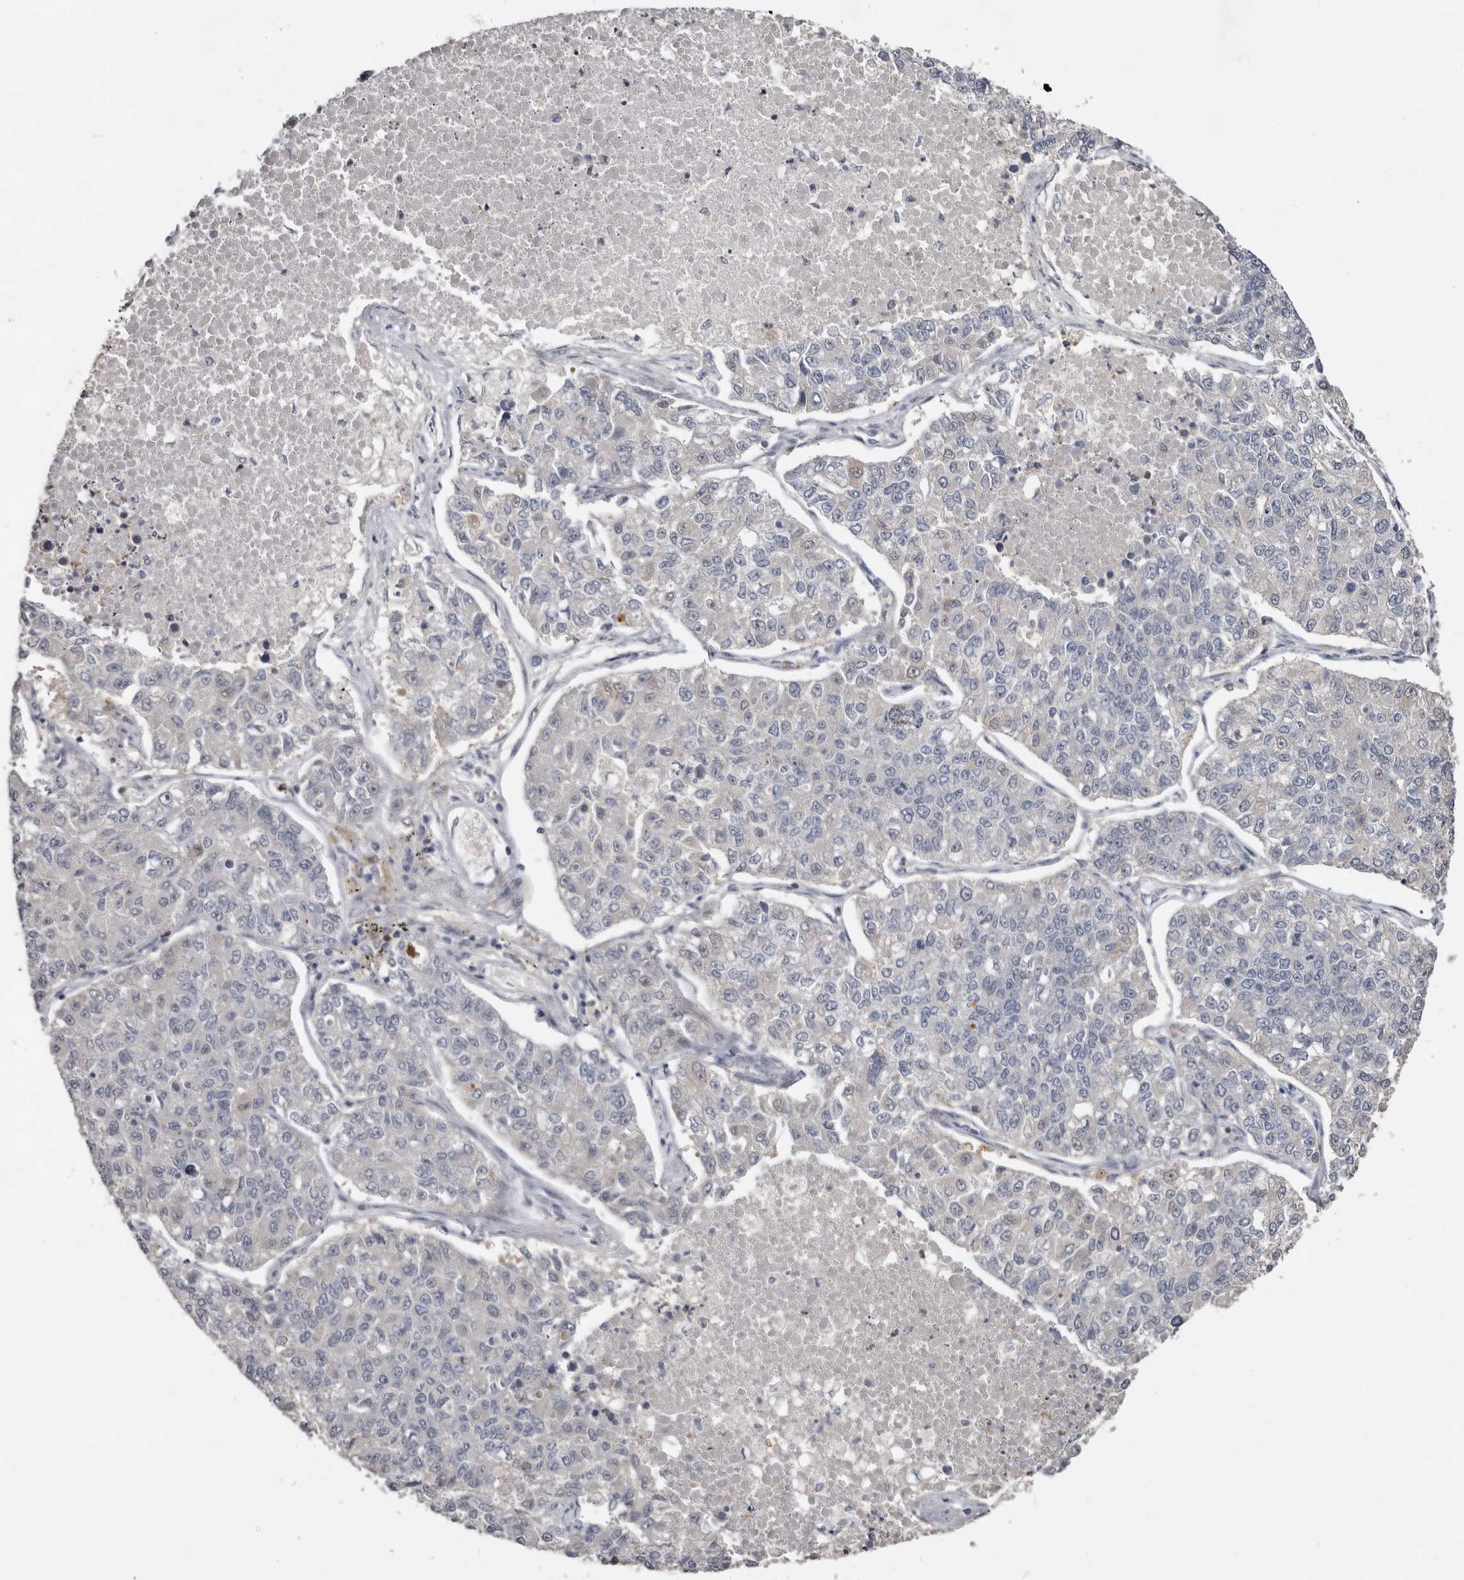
{"staining": {"intensity": "negative", "quantity": "none", "location": "none"}, "tissue": "lung cancer", "cell_type": "Tumor cells", "image_type": "cancer", "snomed": [{"axis": "morphology", "description": "Adenocarcinoma, NOS"}, {"axis": "topography", "description": "Lung"}], "caption": "This is an immunohistochemistry histopathology image of lung cancer. There is no positivity in tumor cells.", "gene": "RBKS", "patient": {"sex": "male", "age": 49}}